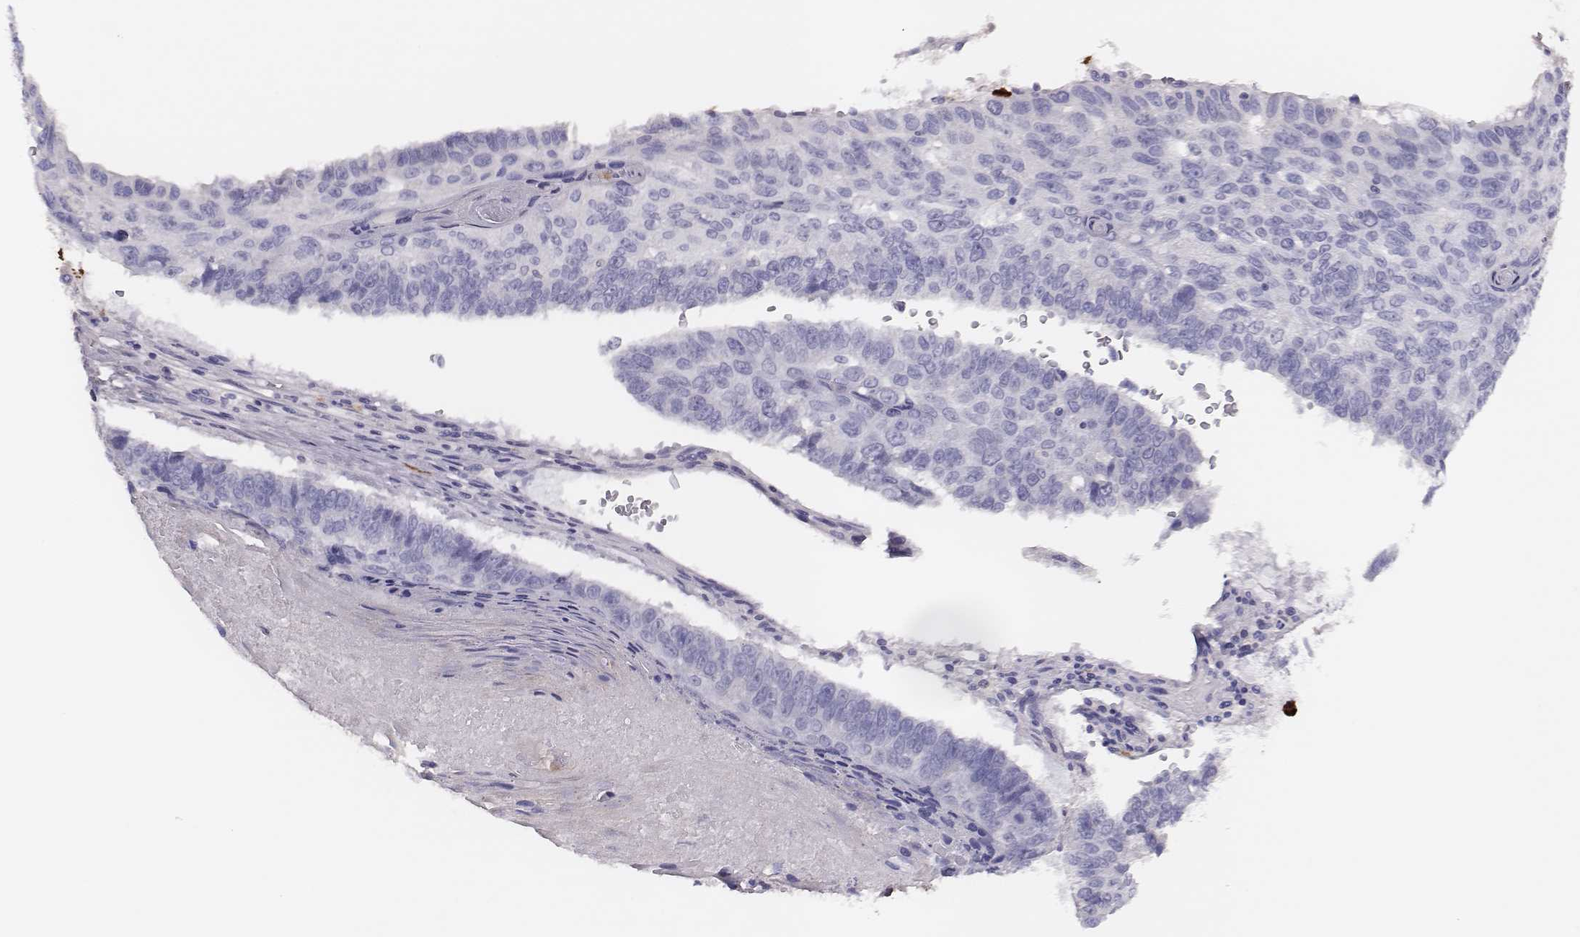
{"staining": {"intensity": "negative", "quantity": "none", "location": "none"}, "tissue": "lung cancer", "cell_type": "Tumor cells", "image_type": "cancer", "snomed": [{"axis": "morphology", "description": "Squamous cell carcinoma, NOS"}, {"axis": "topography", "description": "Lung"}], "caption": "This image is of squamous cell carcinoma (lung) stained with IHC to label a protein in brown with the nuclei are counter-stained blue. There is no expression in tumor cells.", "gene": "P2RY10", "patient": {"sex": "male", "age": 73}}